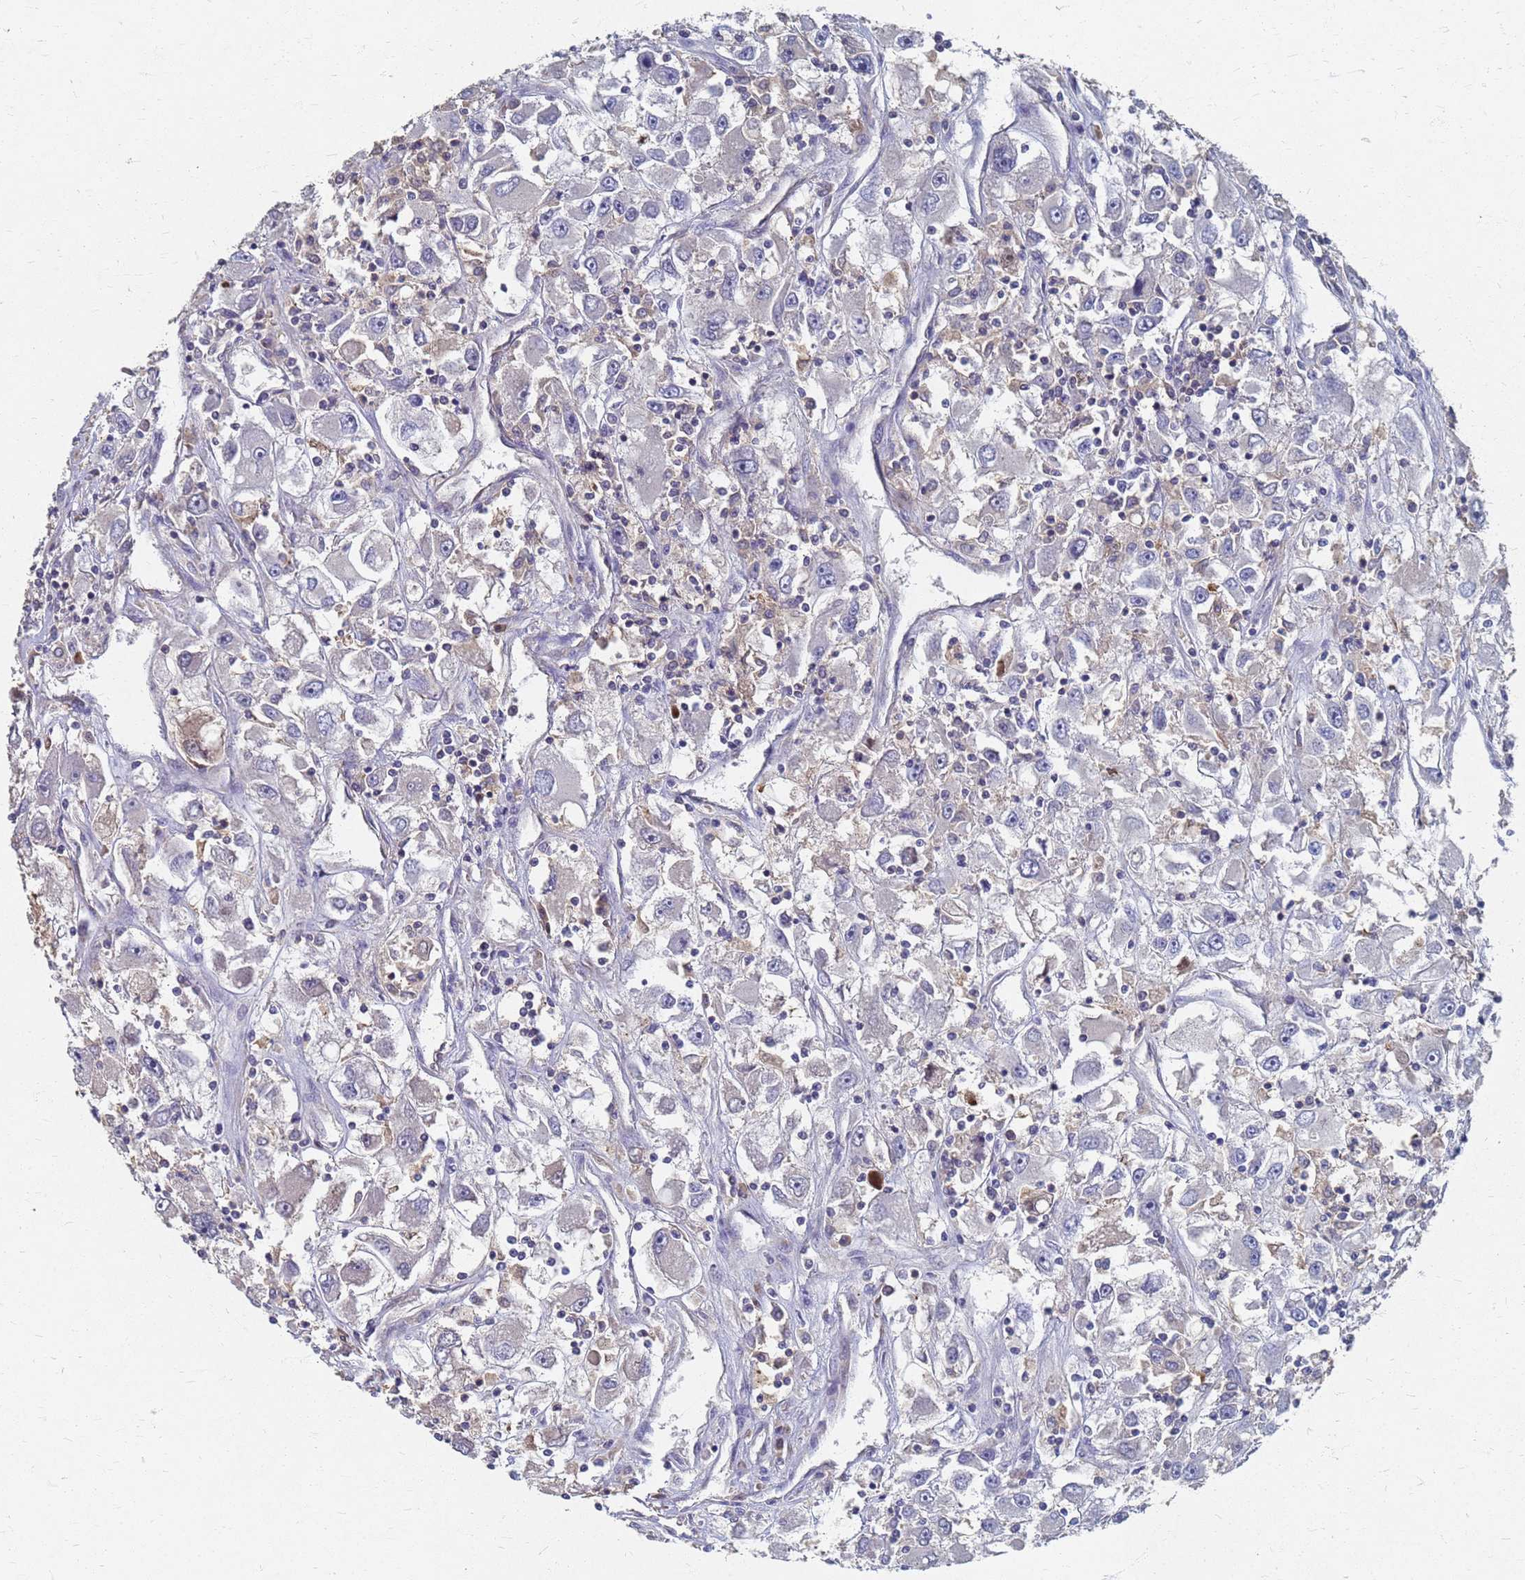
{"staining": {"intensity": "negative", "quantity": "none", "location": "none"}, "tissue": "renal cancer", "cell_type": "Tumor cells", "image_type": "cancer", "snomed": [{"axis": "morphology", "description": "Adenocarcinoma, NOS"}, {"axis": "topography", "description": "Kidney"}], "caption": "There is no significant positivity in tumor cells of renal adenocarcinoma.", "gene": "KRCC1", "patient": {"sex": "female", "age": 52}}